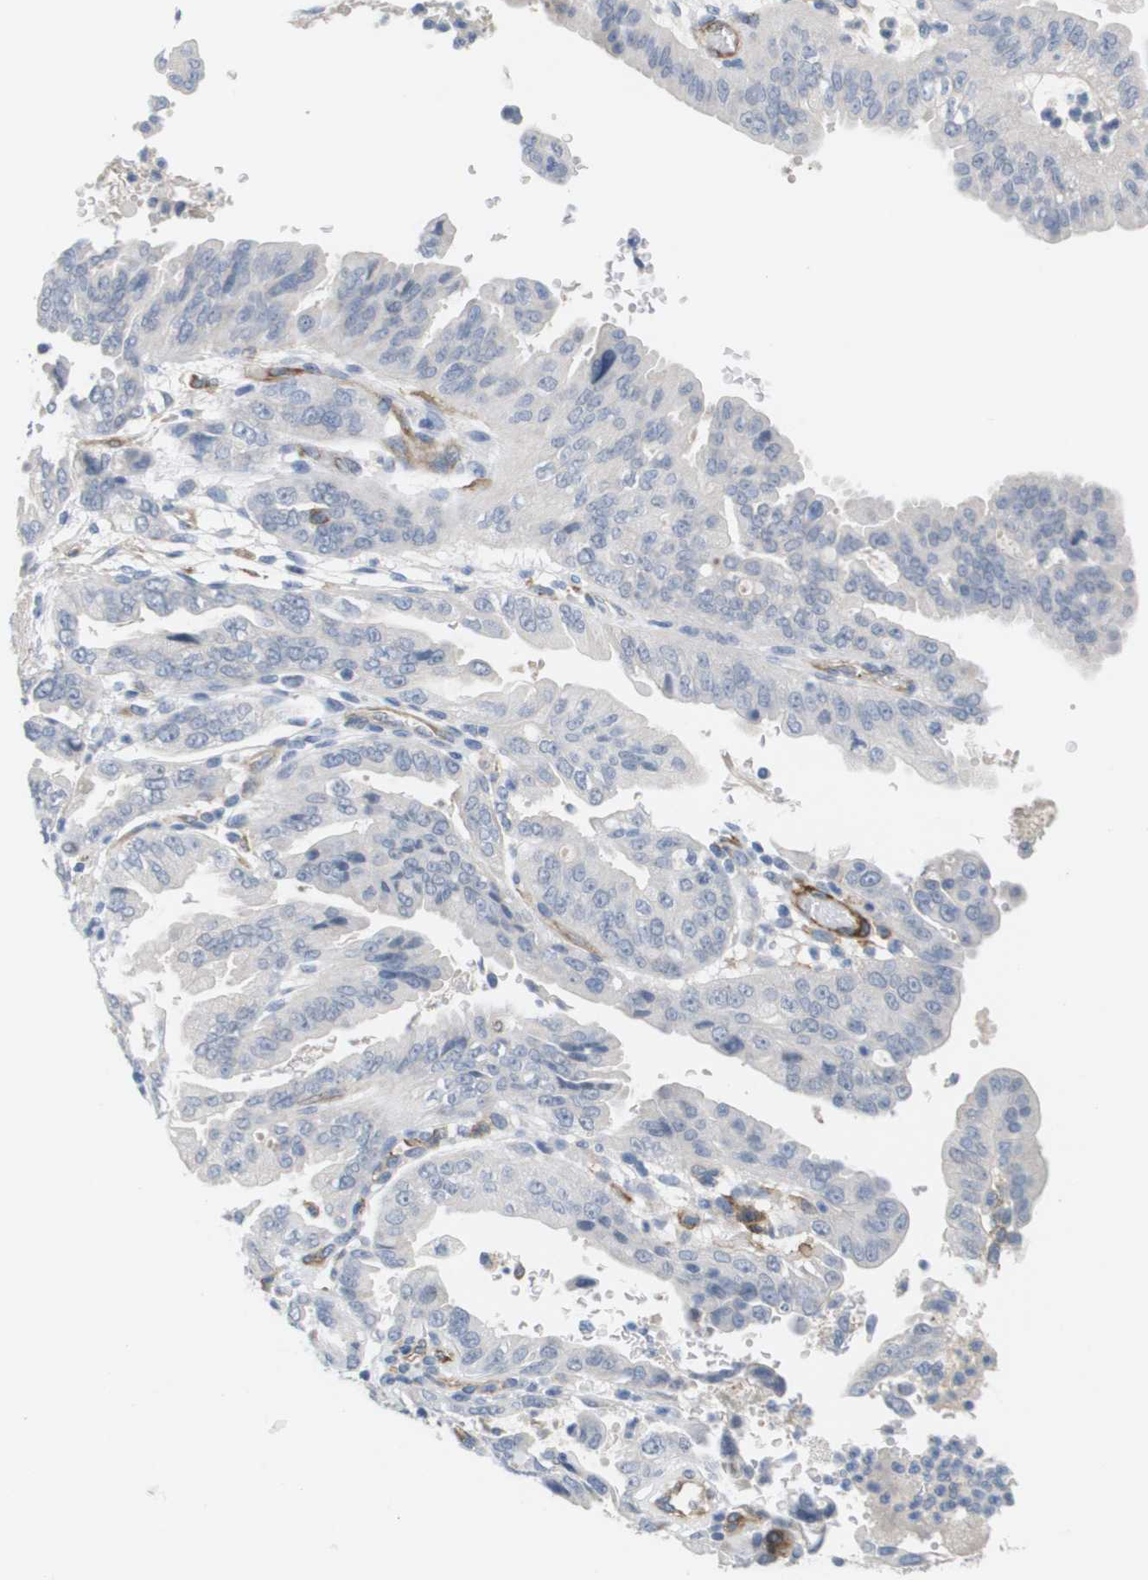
{"staining": {"intensity": "negative", "quantity": "none", "location": "none"}, "tissue": "pancreatic cancer", "cell_type": "Tumor cells", "image_type": "cancer", "snomed": [{"axis": "morphology", "description": "Adenocarcinoma, NOS"}, {"axis": "topography", "description": "Pancreas"}], "caption": "An immunohistochemistry image of pancreatic cancer (adenocarcinoma) is shown. There is no staining in tumor cells of pancreatic cancer (adenocarcinoma). The staining was performed using DAB (3,3'-diaminobenzidine) to visualize the protein expression in brown, while the nuclei were stained in blue with hematoxylin (Magnification: 20x).", "gene": "ANGPT2", "patient": {"sex": "male", "age": 70}}